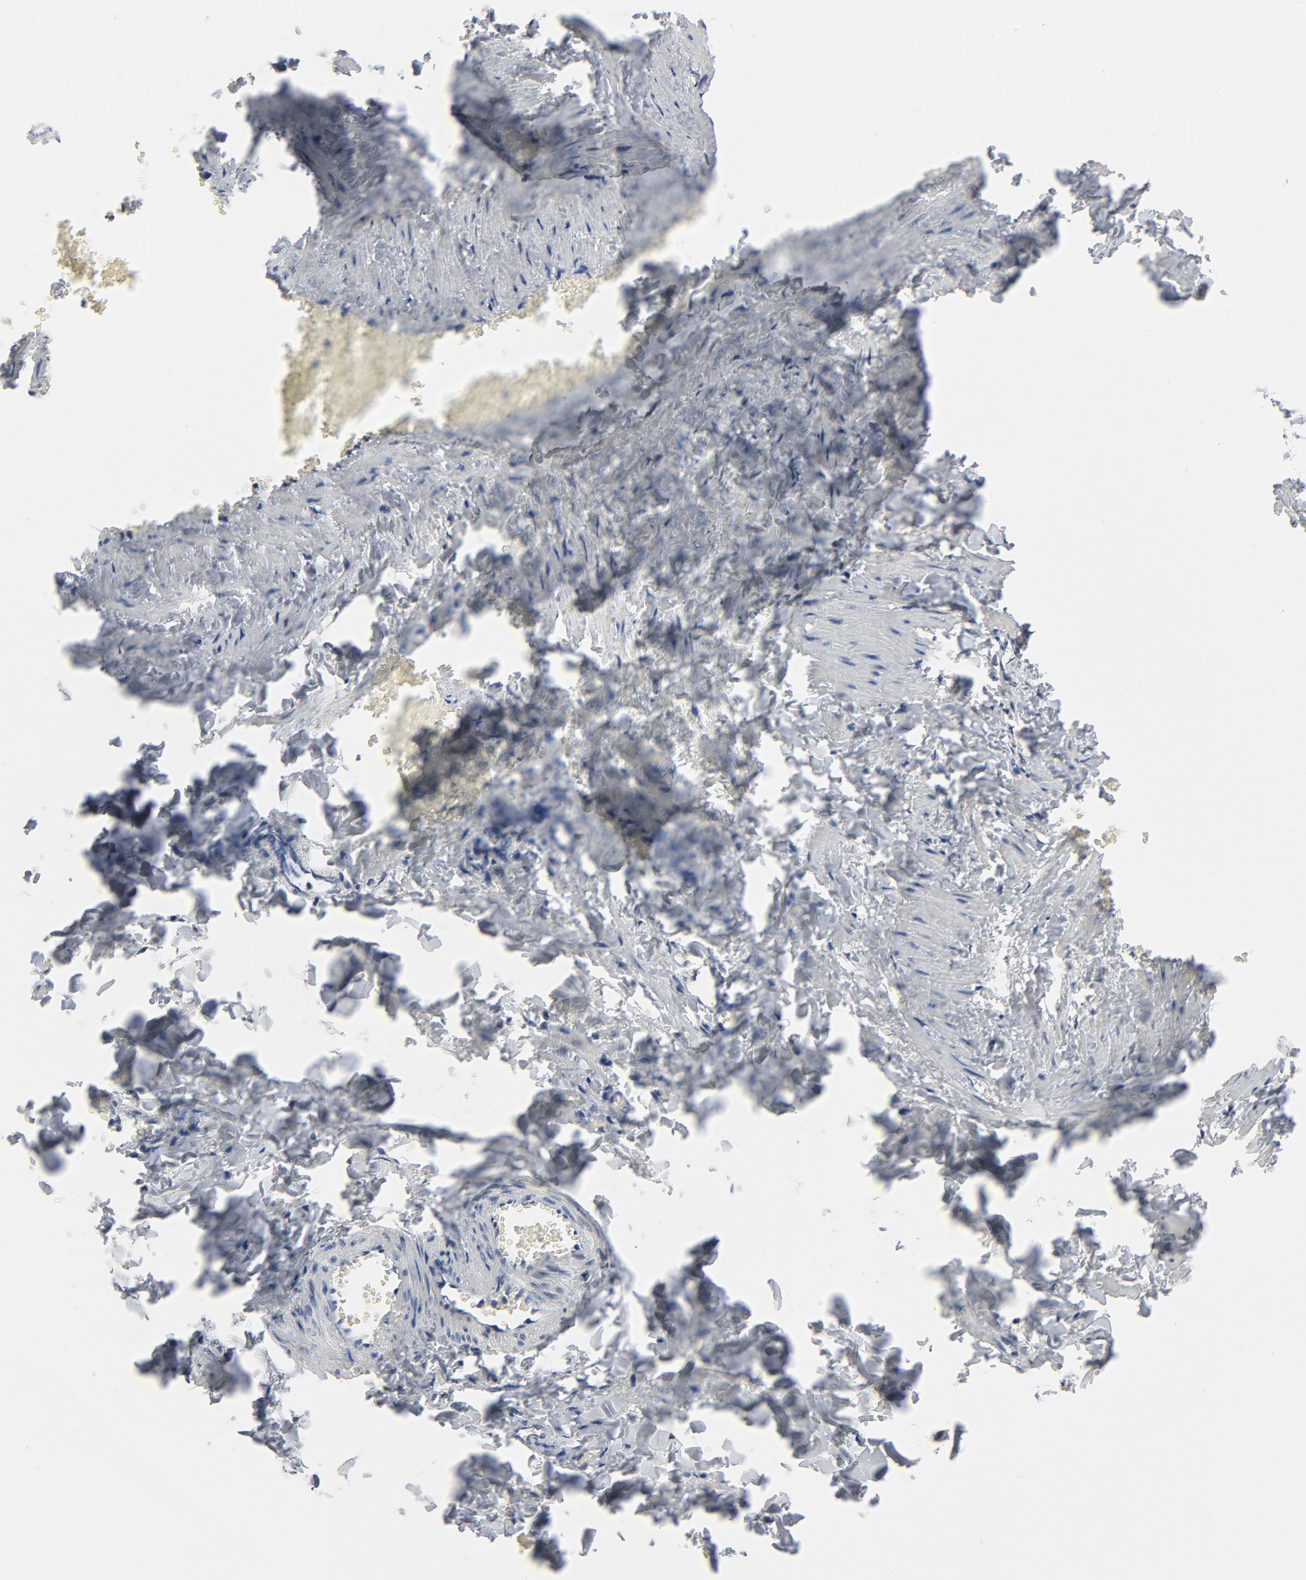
{"staining": {"intensity": "weak", "quantity": "<25%", "location": "cytoplasmic/membranous"}, "tissue": "adipose tissue", "cell_type": "Adipocytes", "image_type": "normal", "snomed": [{"axis": "morphology", "description": "Normal tissue, NOS"}, {"axis": "topography", "description": "Vascular tissue"}], "caption": "The immunohistochemistry histopathology image has no significant positivity in adipocytes of adipose tissue. The staining was performed using DAB to visualize the protein expression in brown, while the nuclei were stained in blue with hematoxylin (Magnification: 20x).", "gene": "NFKB1", "patient": {"sex": "male", "age": 41}}